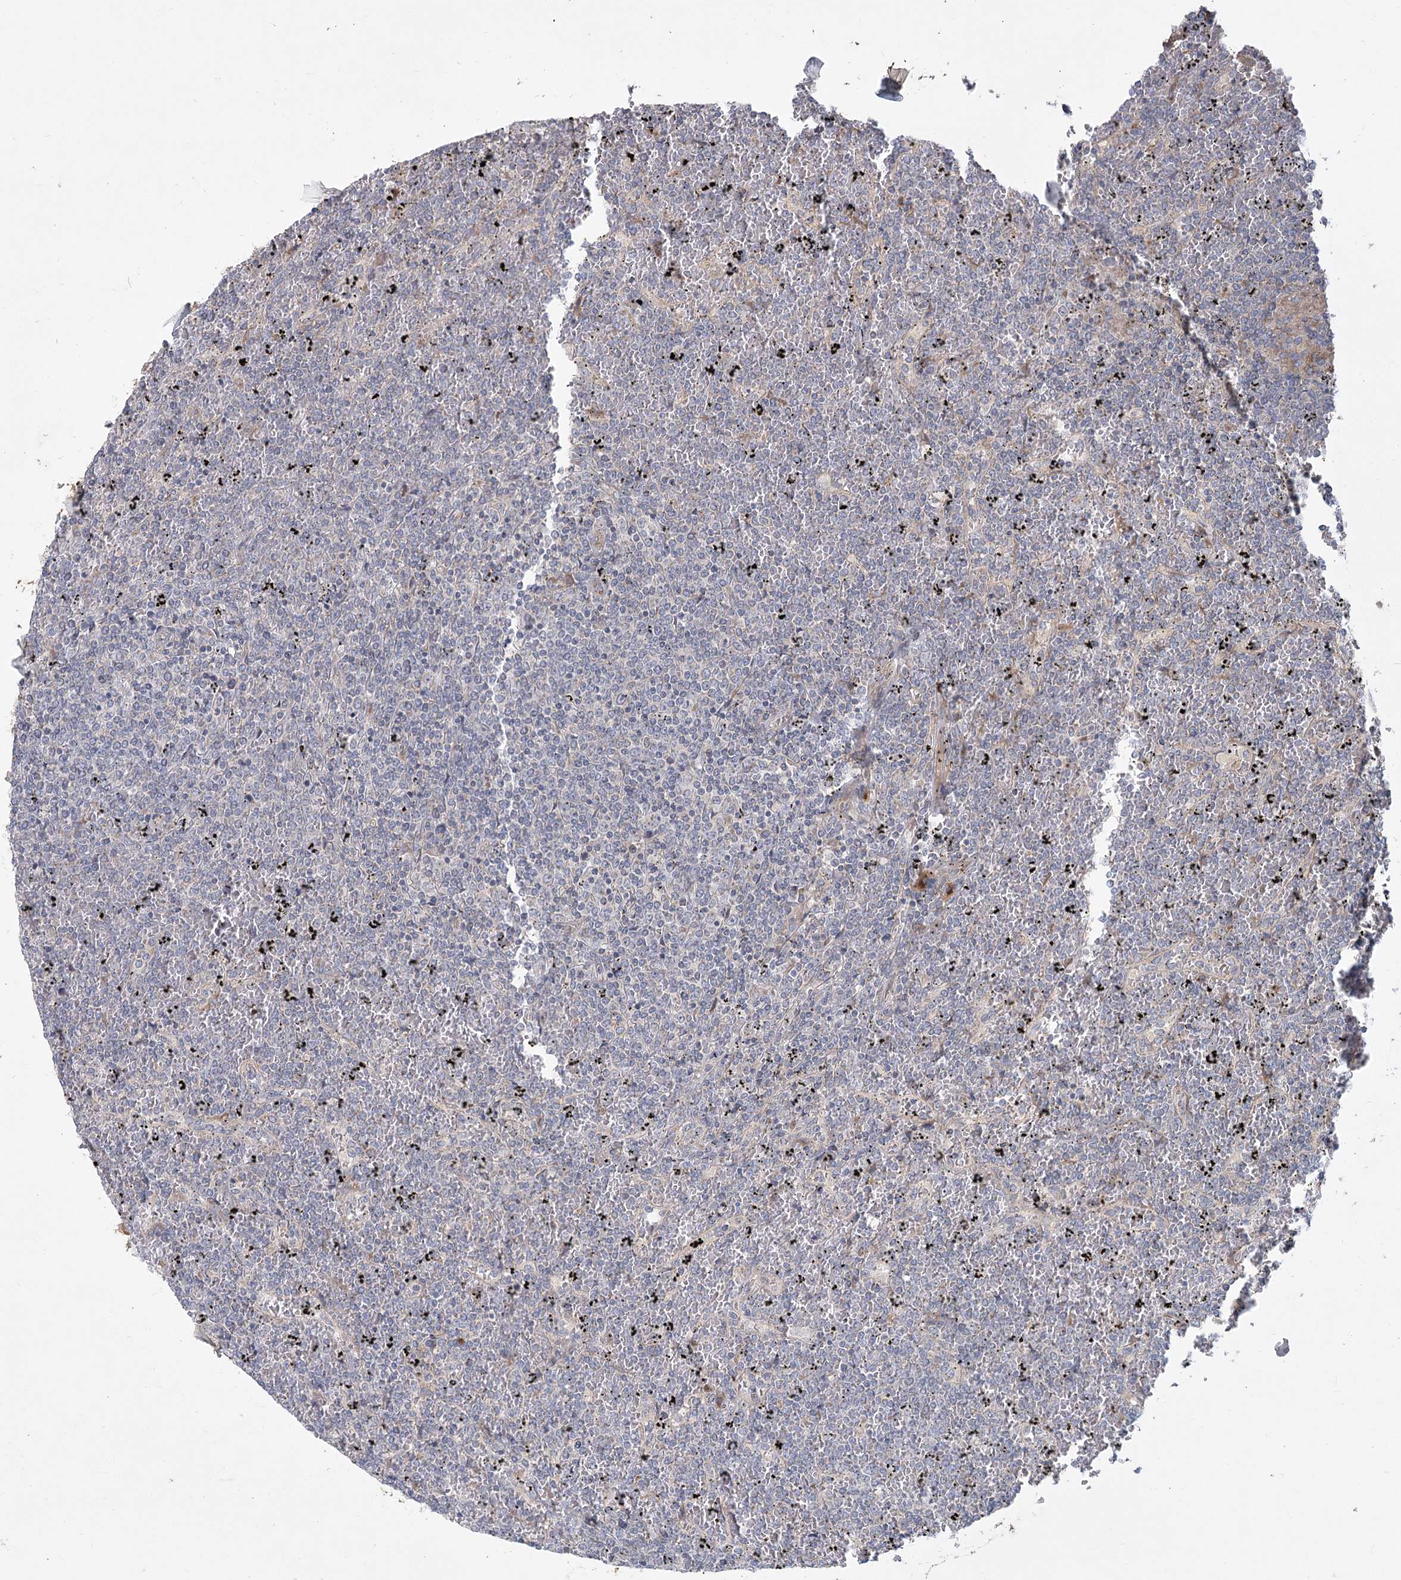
{"staining": {"intensity": "negative", "quantity": "none", "location": "none"}, "tissue": "lymphoma", "cell_type": "Tumor cells", "image_type": "cancer", "snomed": [{"axis": "morphology", "description": "Malignant lymphoma, non-Hodgkin's type, Low grade"}, {"axis": "topography", "description": "Spleen"}], "caption": "DAB (3,3'-diaminobenzidine) immunohistochemical staining of human low-grade malignant lymphoma, non-Hodgkin's type displays no significant staining in tumor cells.", "gene": "CNTLN", "patient": {"sex": "female", "age": 19}}